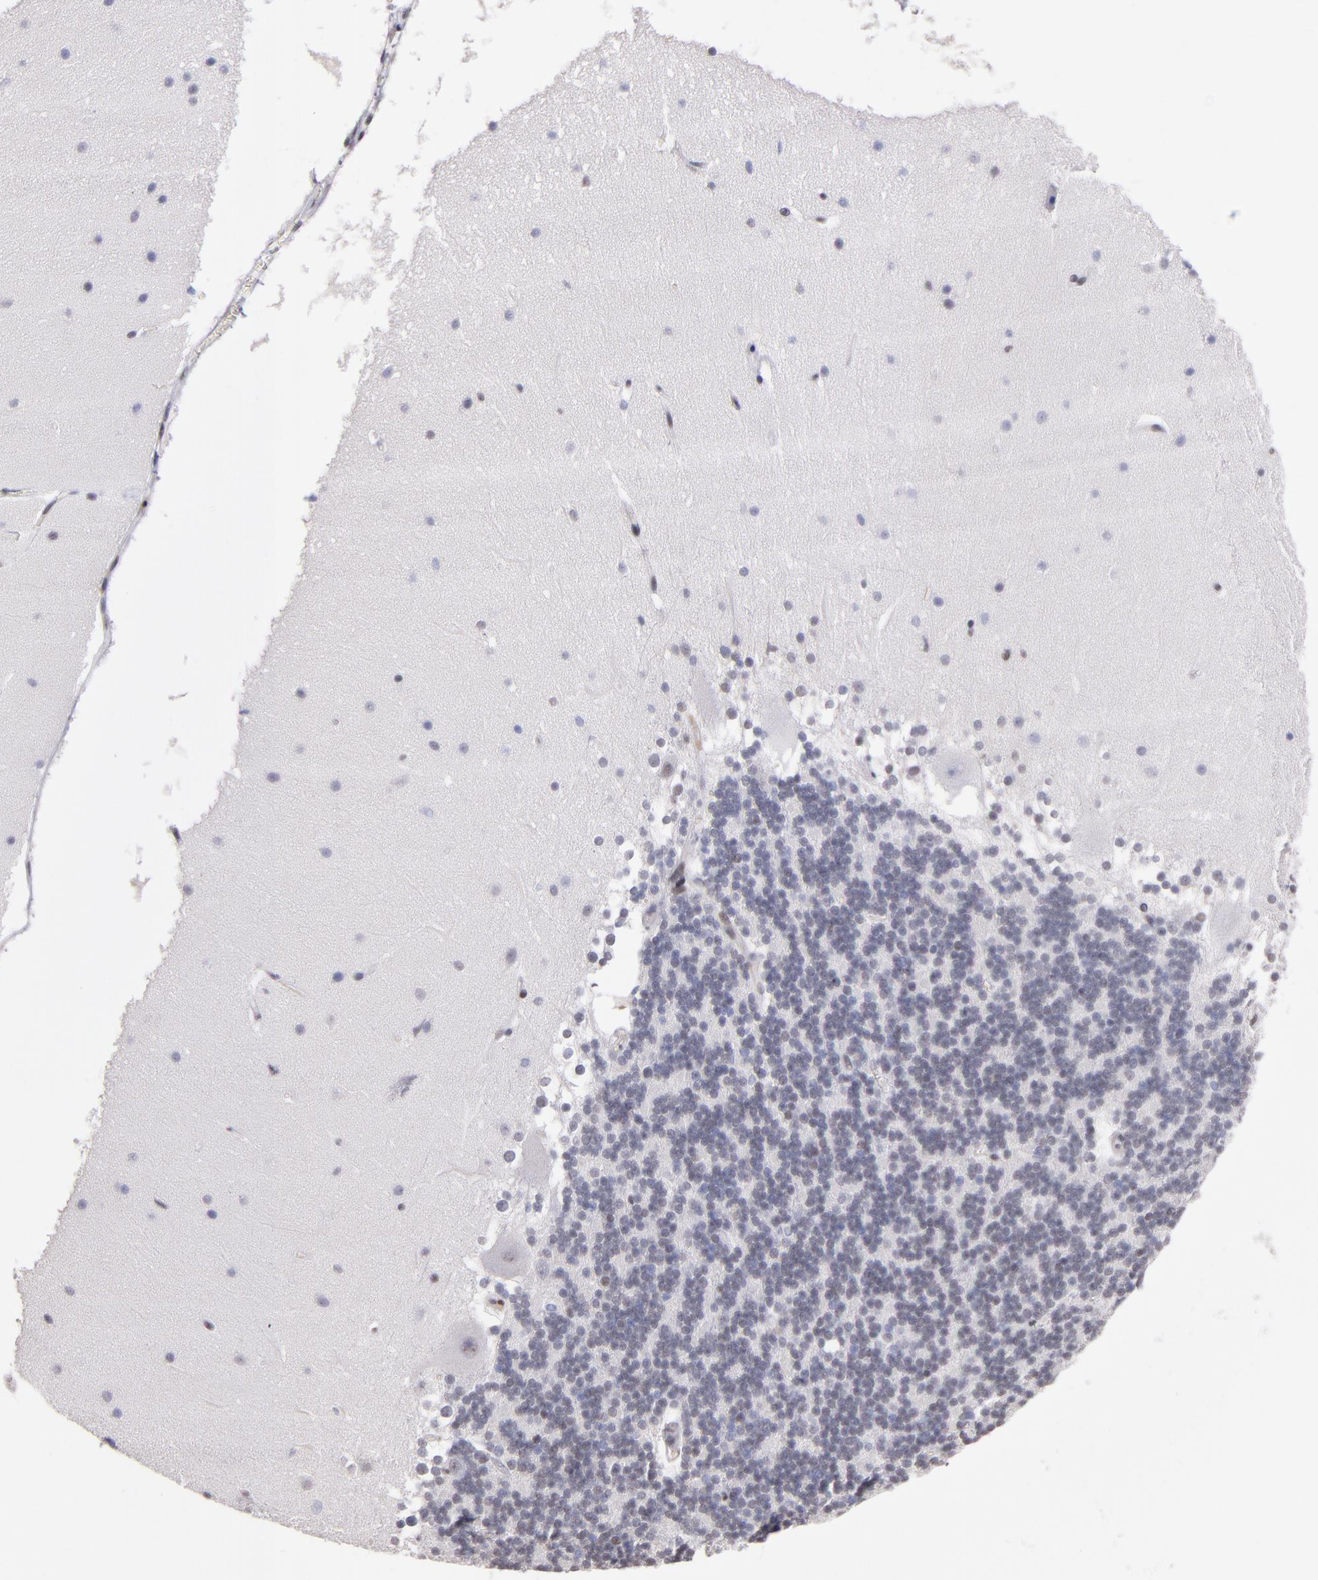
{"staining": {"intensity": "weak", "quantity": "25%-75%", "location": "nuclear"}, "tissue": "cerebellum", "cell_type": "Cells in granular layer", "image_type": "normal", "snomed": [{"axis": "morphology", "description": "Normal tissue, NOS"}, {"axis": "topography", "description": "Cerebellum"}], "caption": "This is a histology image of immunohistochemistry staining of normal cerebellum, which shows weak positivity in the nuclear of cells in granular layer.", "gene": "POLA1", "patient": {"sex": "female", "age": 19}}